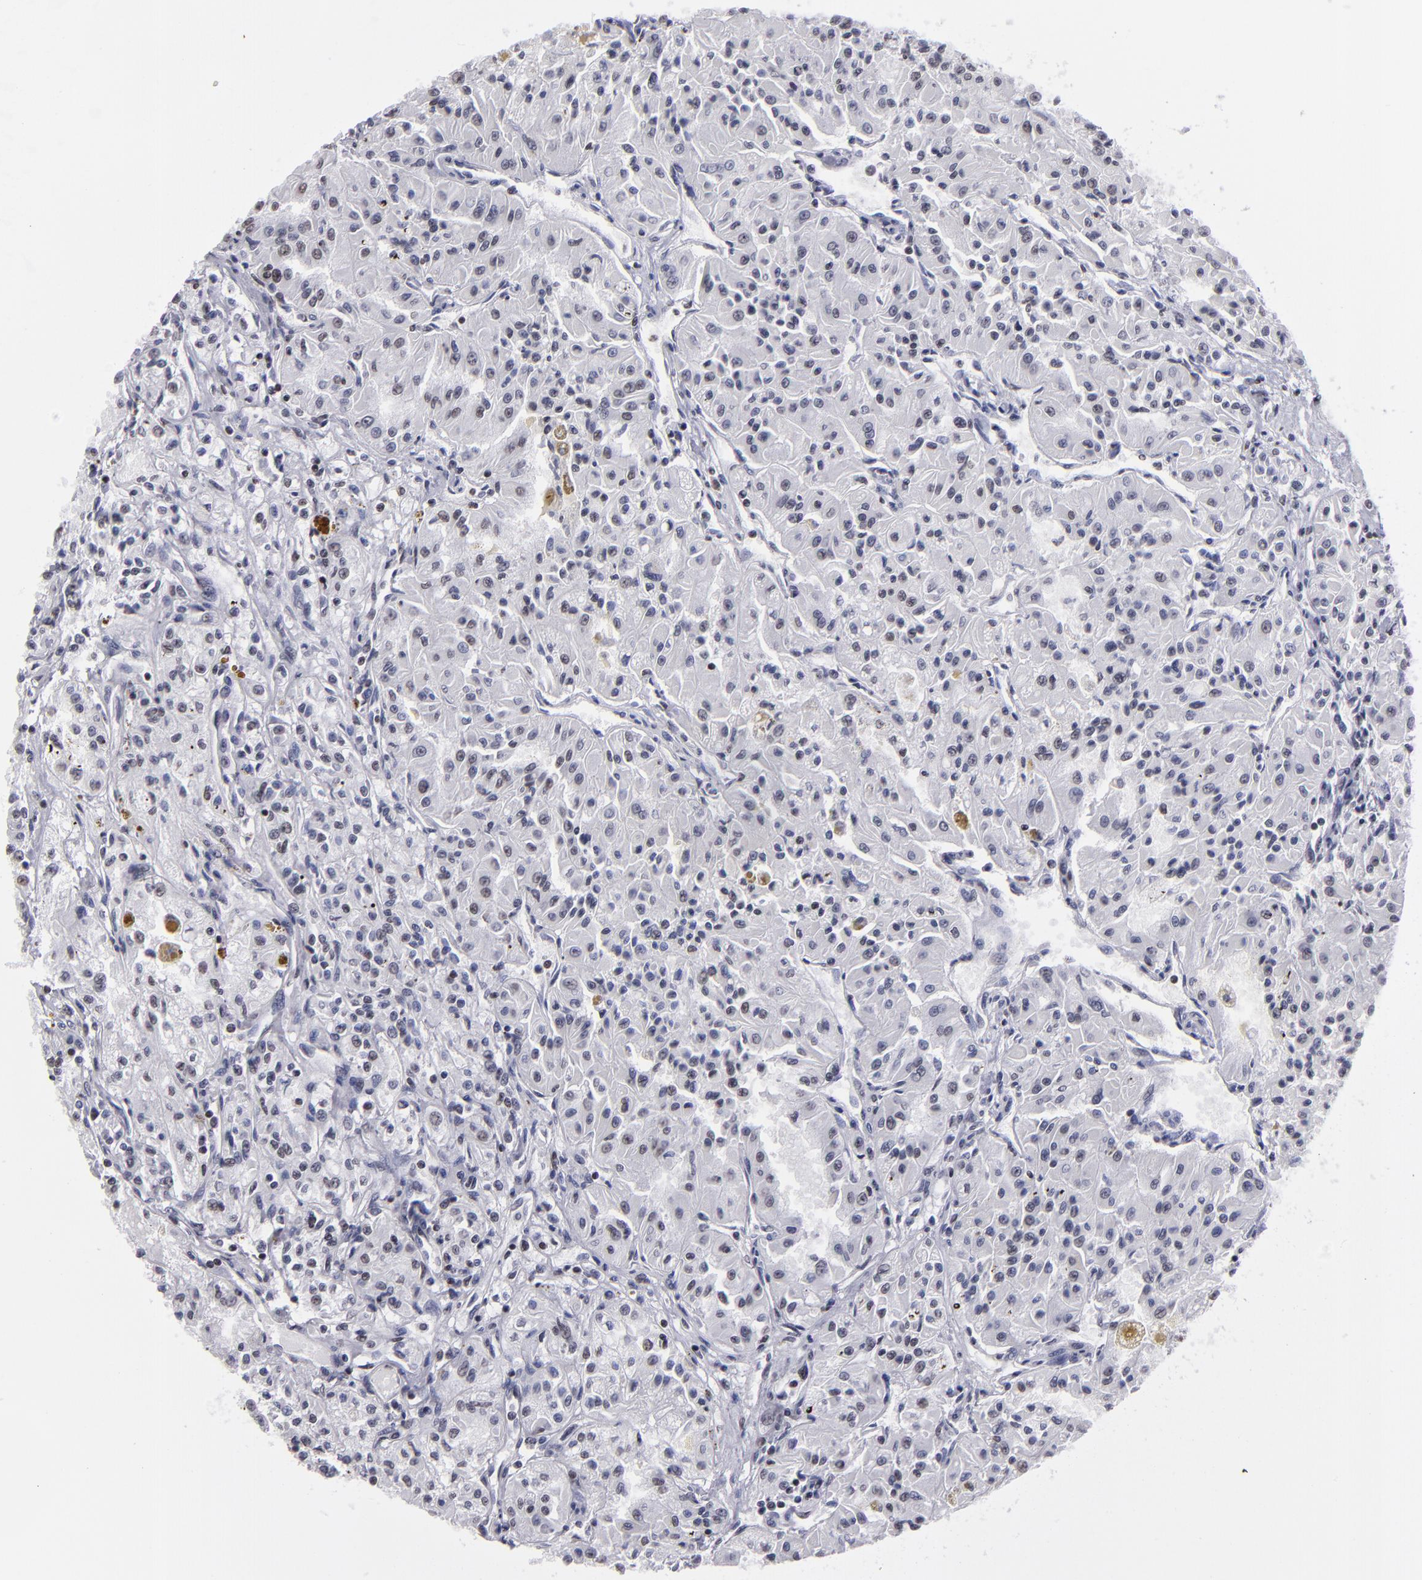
{"staining": {"intensity": "moderate", "quantity": "<25%", "location": "nuclear"}, "tissue": "renal cancer", "cell_type": "Tumor cells", "image_type": "cancer", "snomed": [{"axis": "morphology", "description": "Adenocarcinoma, NOS"}, {"axis": "topography", "description": "Kidney"}], "caption": "A brown stain shows moderate nuclear staining of a protein in renal cancer (adenocarcinoma) tumor cells.", "gene": "TERF2", "patient": {"sex": "male", "age": 78}}